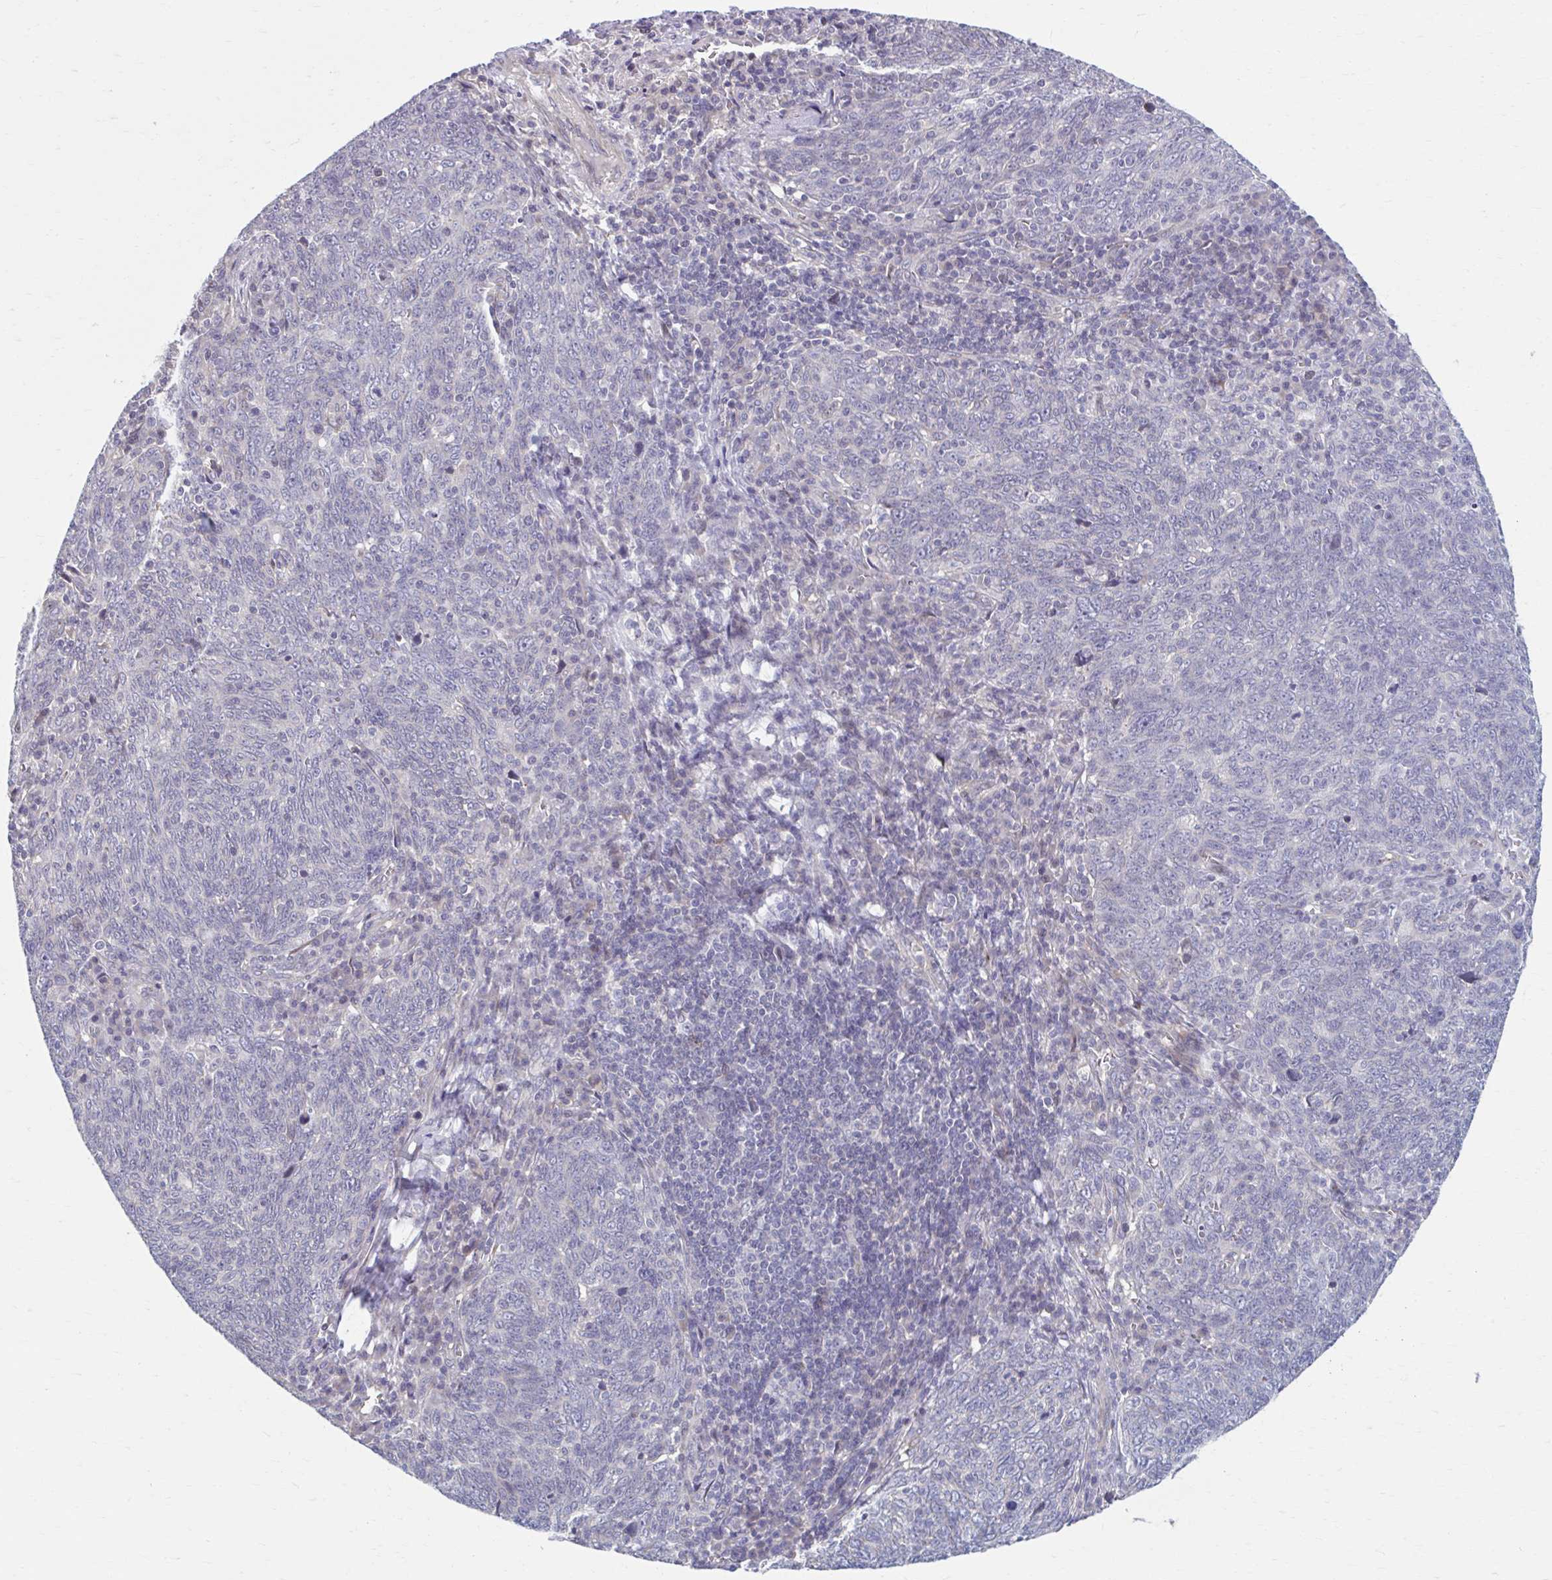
{"staining": {"intensity": "negative", "quantity": "none", "location": "none"}, "tissue": "lung cancer", "cell_type": "Tumor cells", "image_type": "cancer", "snomed": [{"axis": "morphology", "description": "Squamous cell carcinoma, NOS"}, {"axis": "topography", "description": "Lung"}], "caption": "The immunohistochemistry micrograph has no significant staining in tumor cells of squamous cell carcinoma (lung) tissue. Brightfield microscopy of immunohistochemistry (IHC) stained with DAB (3,3'-diaminobenzidine) (brown) and hematoxylin (blue), captured at high magnification.", "gene": "CHST3", "patient": {"sex": "female", "age": 72}}